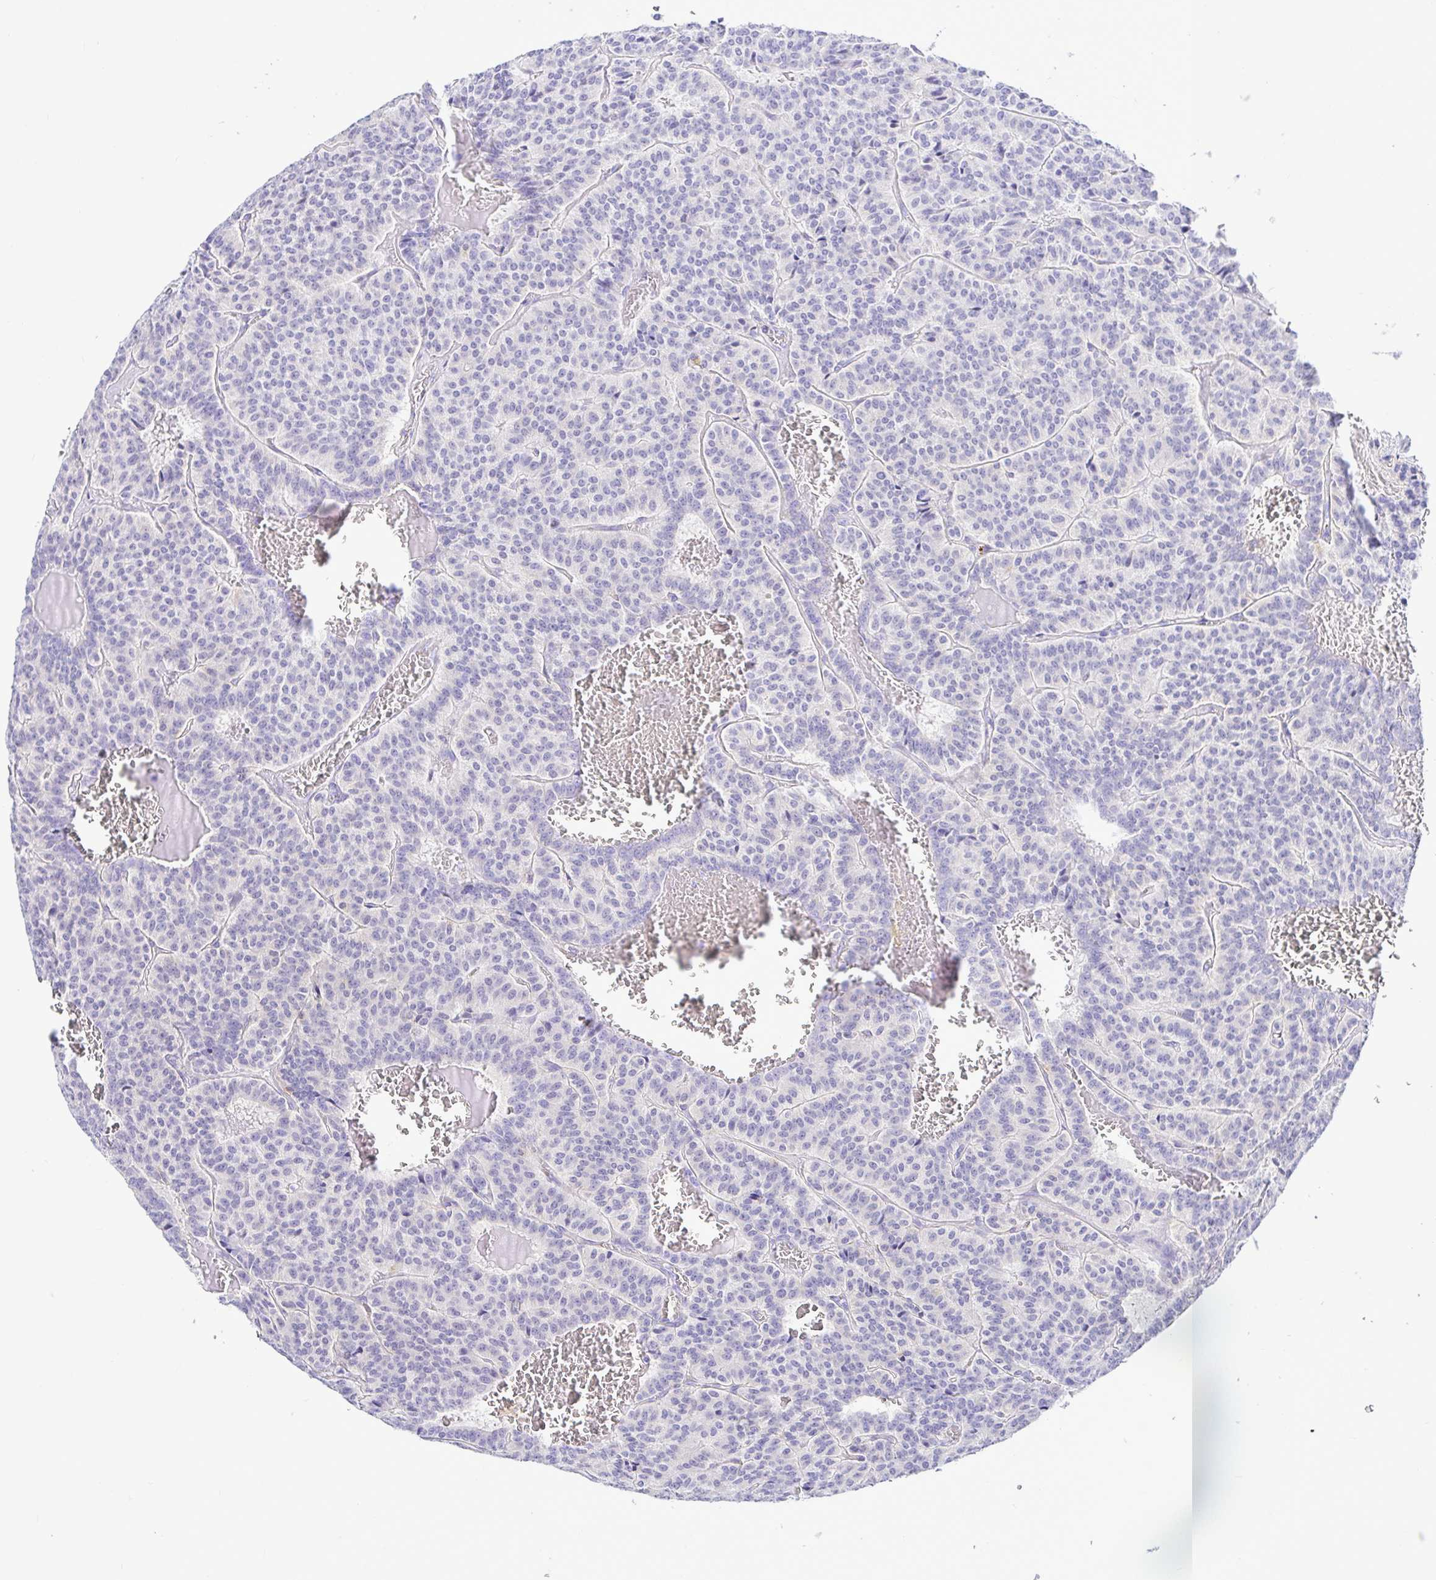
{"staining": {"intensity": "negative", "quantity": "none", "location": "none"}, "tissue": "carcinoid", "cell_type": "Tumor cells", "image_type": "cancer", "snomed": [{"axis": "morphology", "description": "Carcinoid, malignant, NOS"}, {"axis": "topography", "description": "Lung"}], "caption": "Carcinoid stained for a protein using immunohistochemistry (IHC) displays no expression tumor cells.", "gene": "BACE2", "patient": {"sex": "male", "age": 70}}